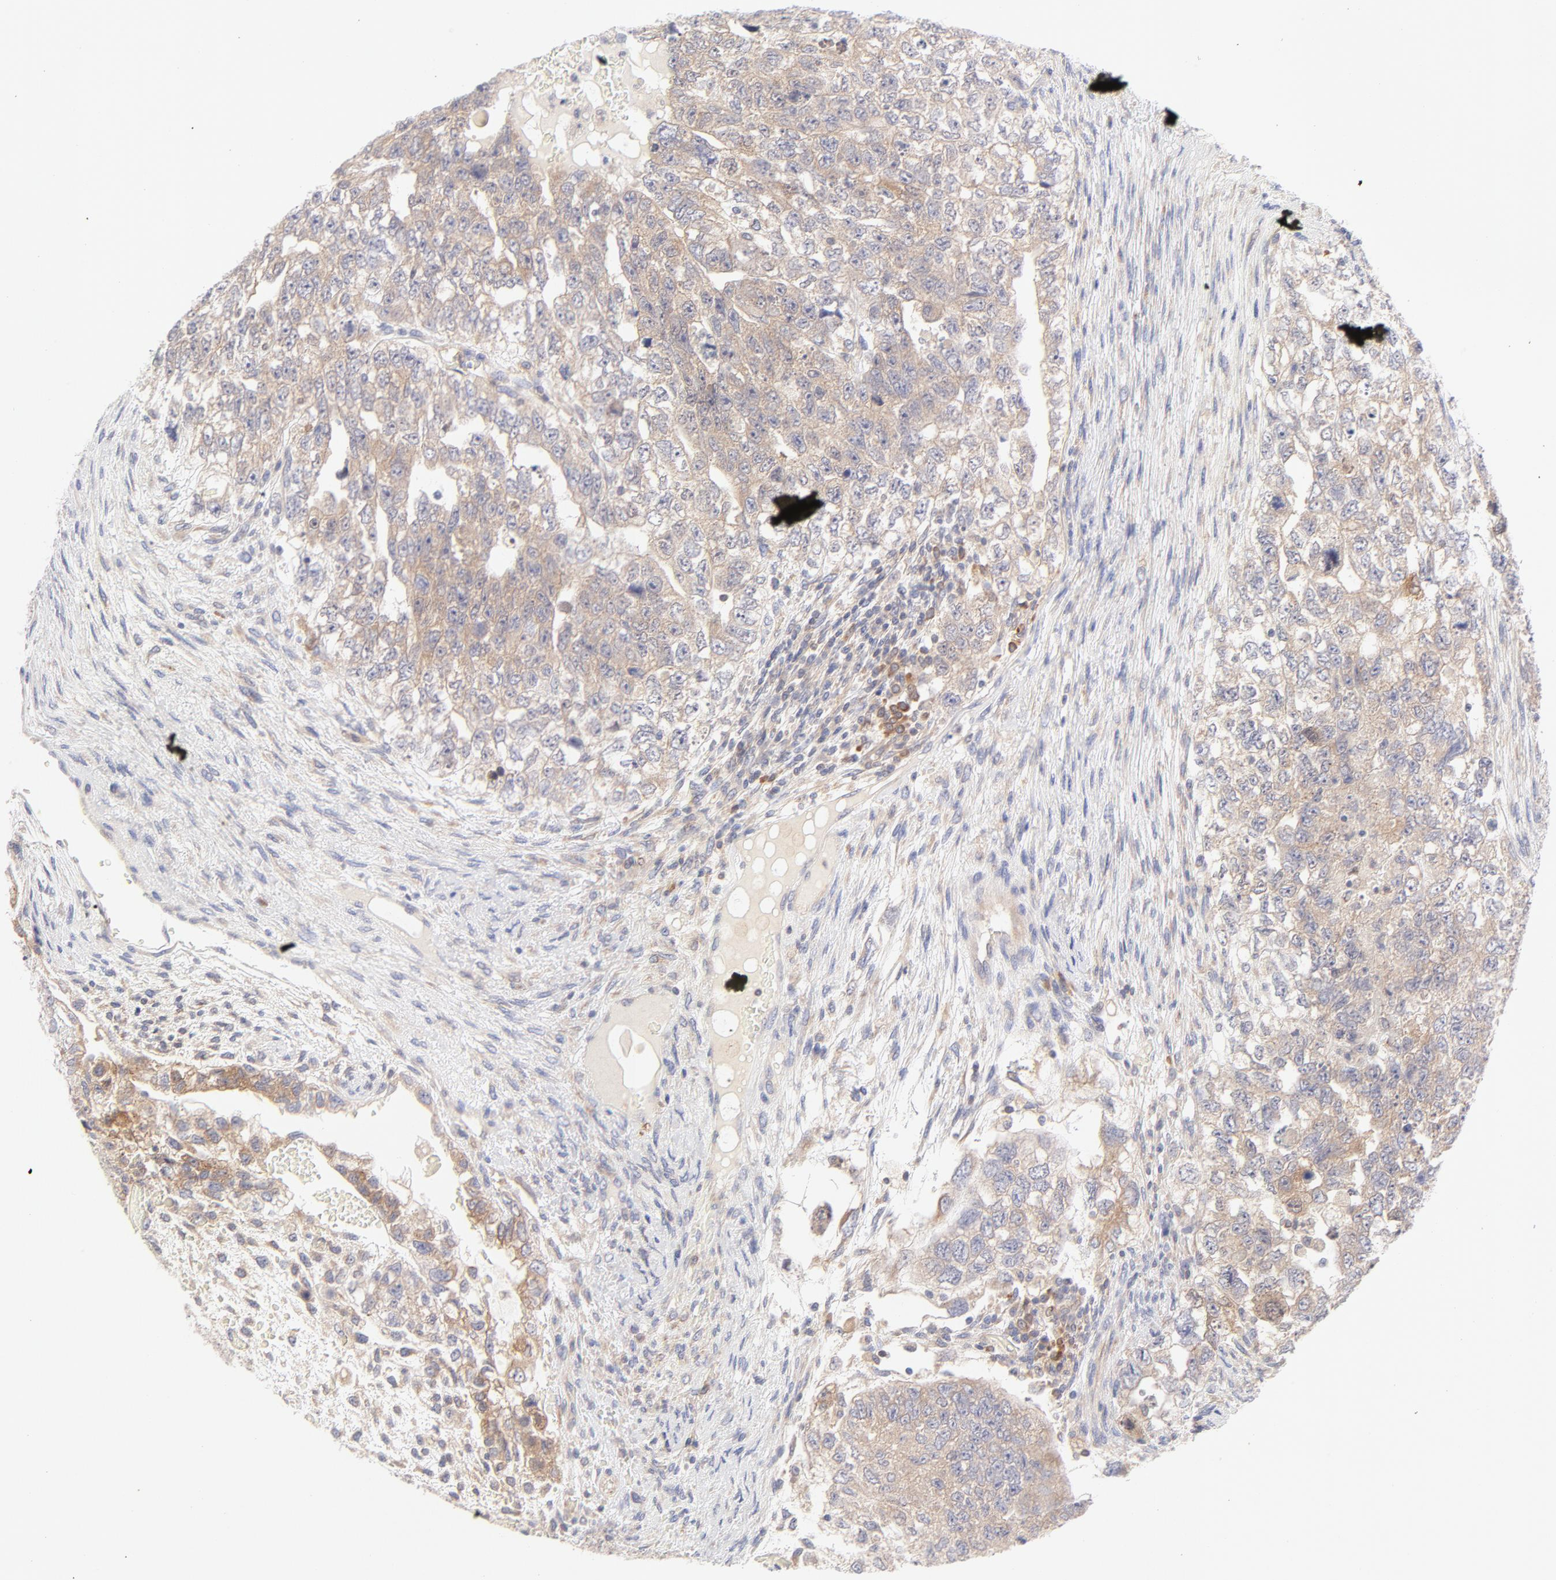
{"staining": {"intensity": "weak", "quantity": ">75%", "location": "cytoplasmic/membranous"}, "tissue": "testis cancer", "cell_type": "Tumor cells", "image_type": "cancer", "snomed": [{"axis": "morphology", "description": "Carcinoma, Embryonal, NOS"}, {"axis": "topography", "description": "Testis"}], "caption": "Protein staining by IHC displays weak cytoplasmic/membranous staining in about >75% of tumor cells in testis cancer (embryonal carcinoma).", "gene": "RPS6KA1", "patient": {"sex": "male", "age": 36}}